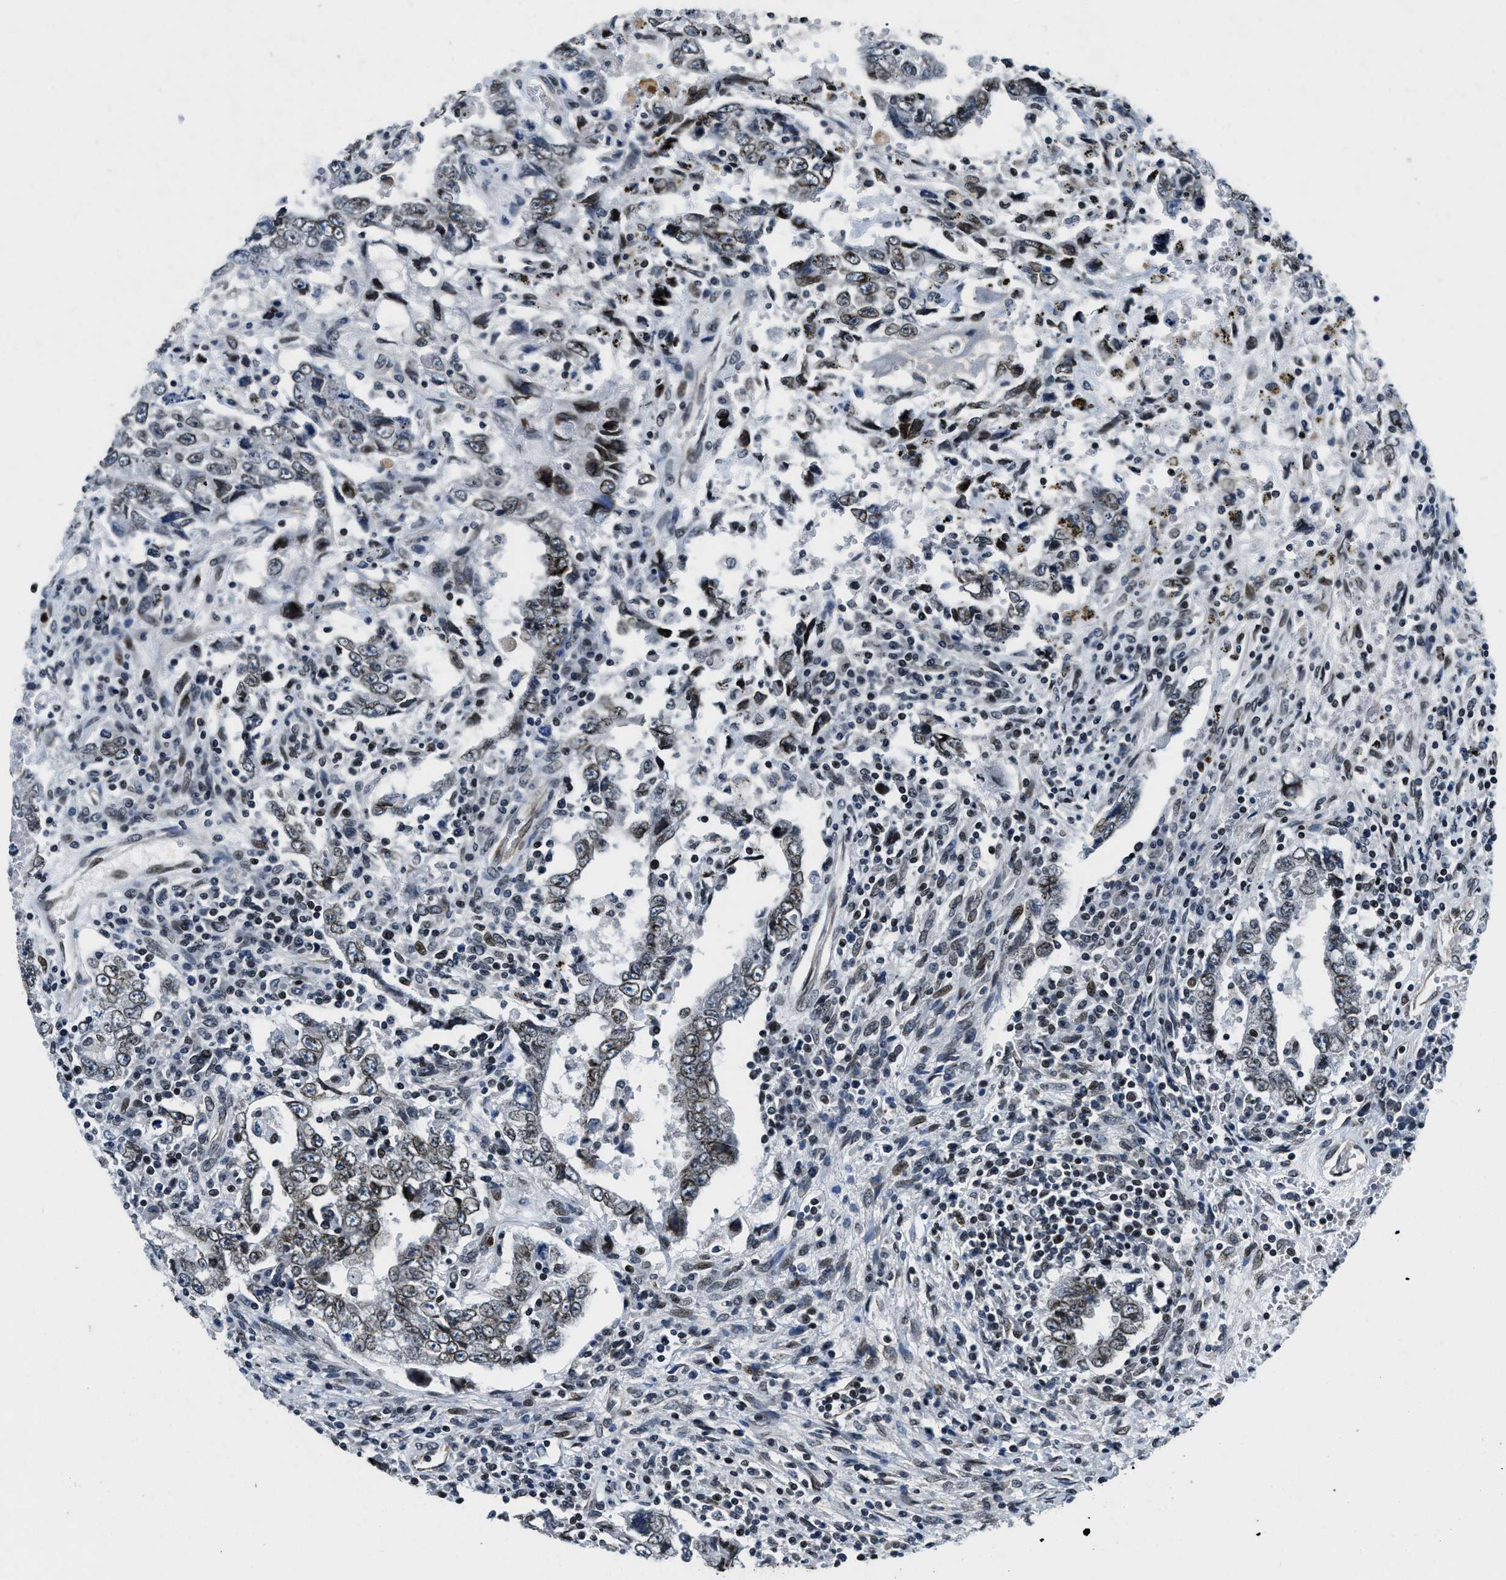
{"staining": {"intensity": "weak", "quantity": ">75%", "location": "cytoplasmic/membranous,nuclear"}, "tissue": "testis cancer", "cell_type": "Tumor cells", "image_type": "cancer", "snomed": [{"axis": "morphology", "description": "Carcinoma, Embryonal, NOS"}, {"axis": "topography", "description": "Testis"}], "caption": "Protein positivity by immunohistochemistry reveals weak cytoplasmic/membranous and nuclear staining in approximately >75% of tumor cells in testis cancer (embryonal carcinoma).", "gene": "ZC3HC1", "patient": {"sex": "male", "age": 26}}